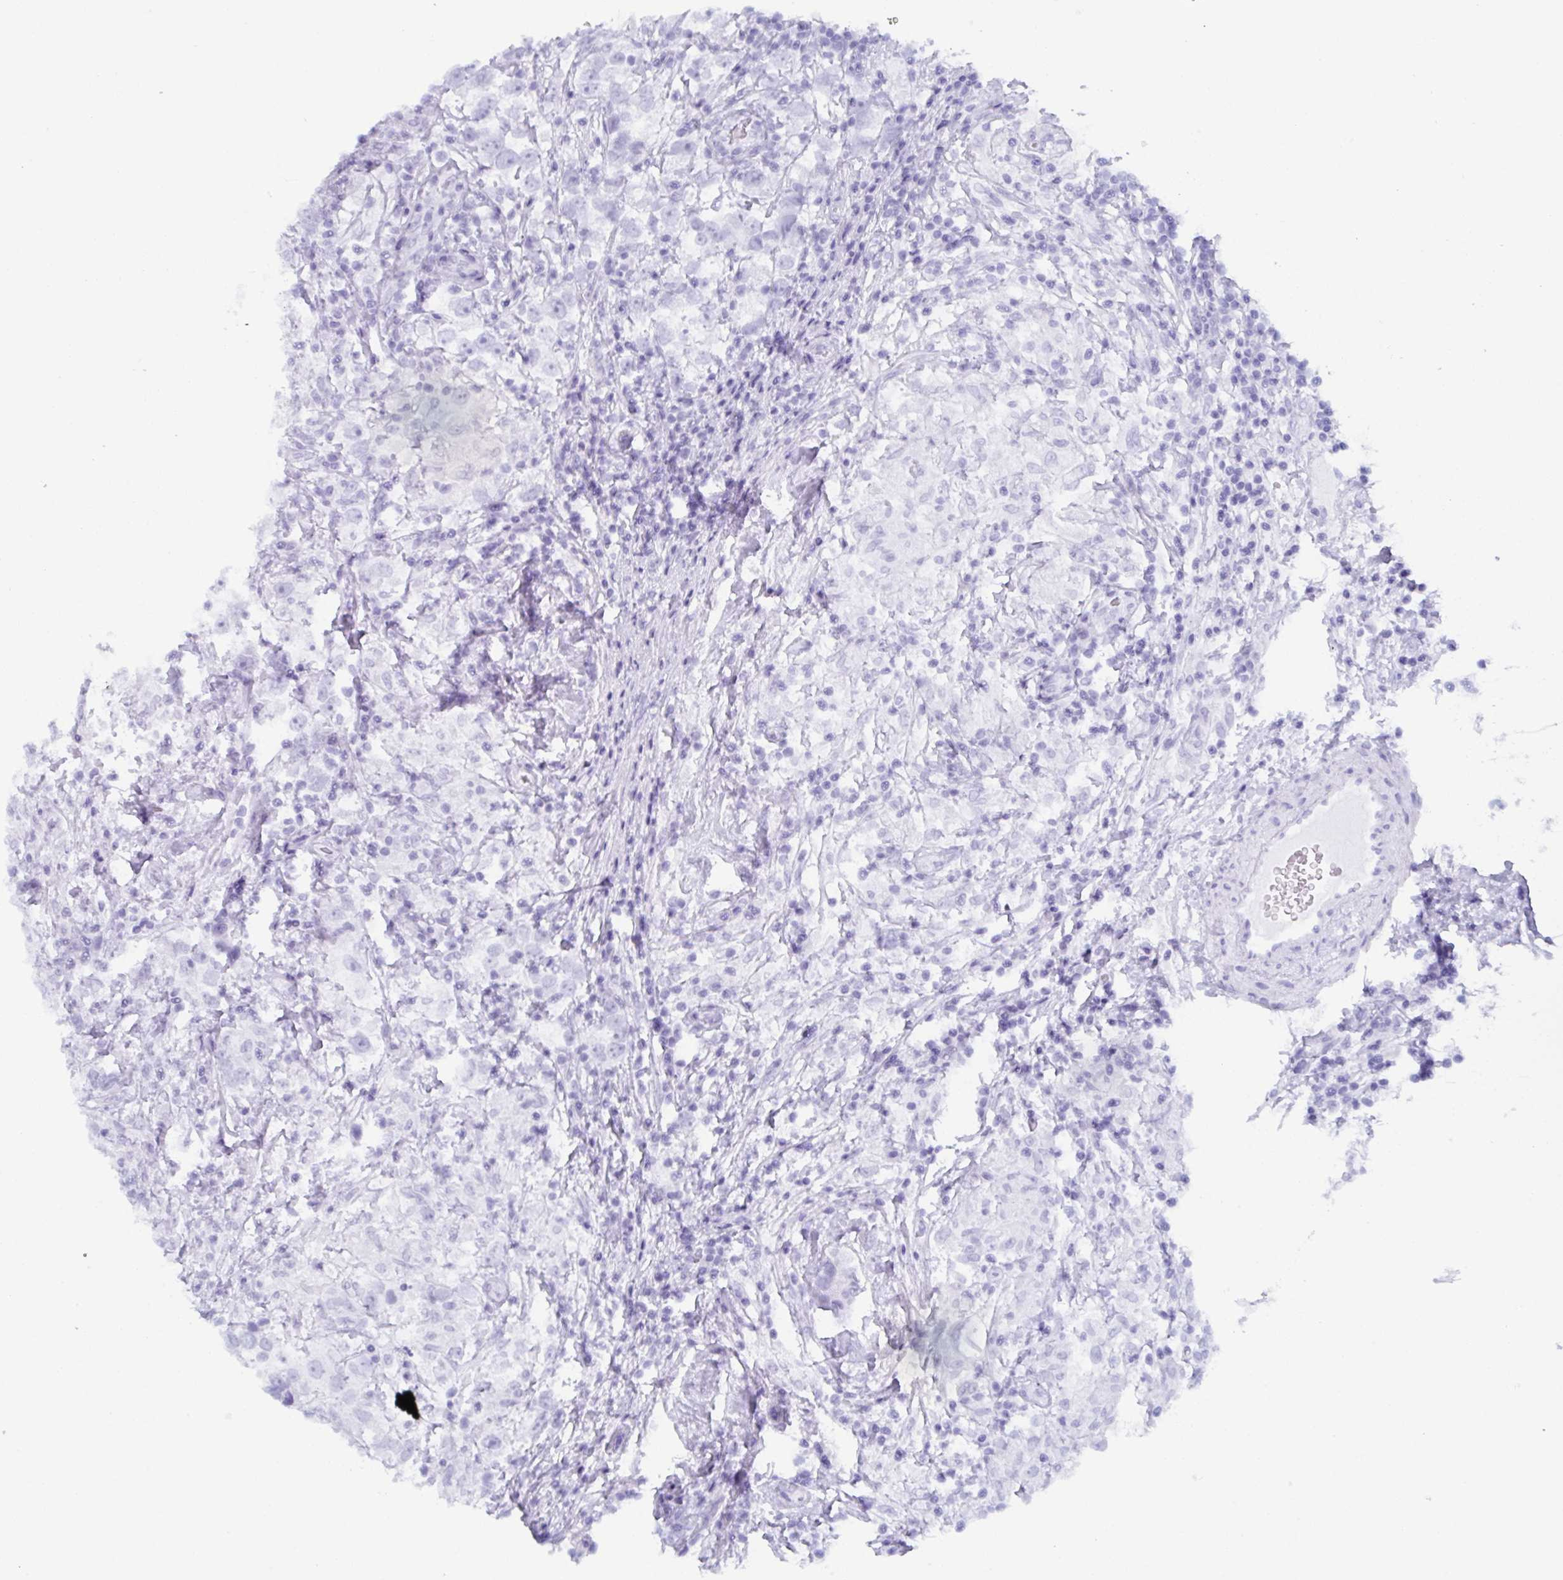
{"staining": {"intensity": "negative", "quantity": "none", "location": "none"}, "tissue": "testis cancer", "cell_type": "Tumor cells", "image_type": "cancer", "snomed": [{"axis": "morphology", "description": "Seminoma, NOS"}, {"axis": "topography", "description": "Testis"}], "caption": "Micrograph shows no protein positivity in tumor cells of testis cancer (seminoma) tissue.", "gene": "ZFP64", "patient": {"sex": "male", "age": 46}}